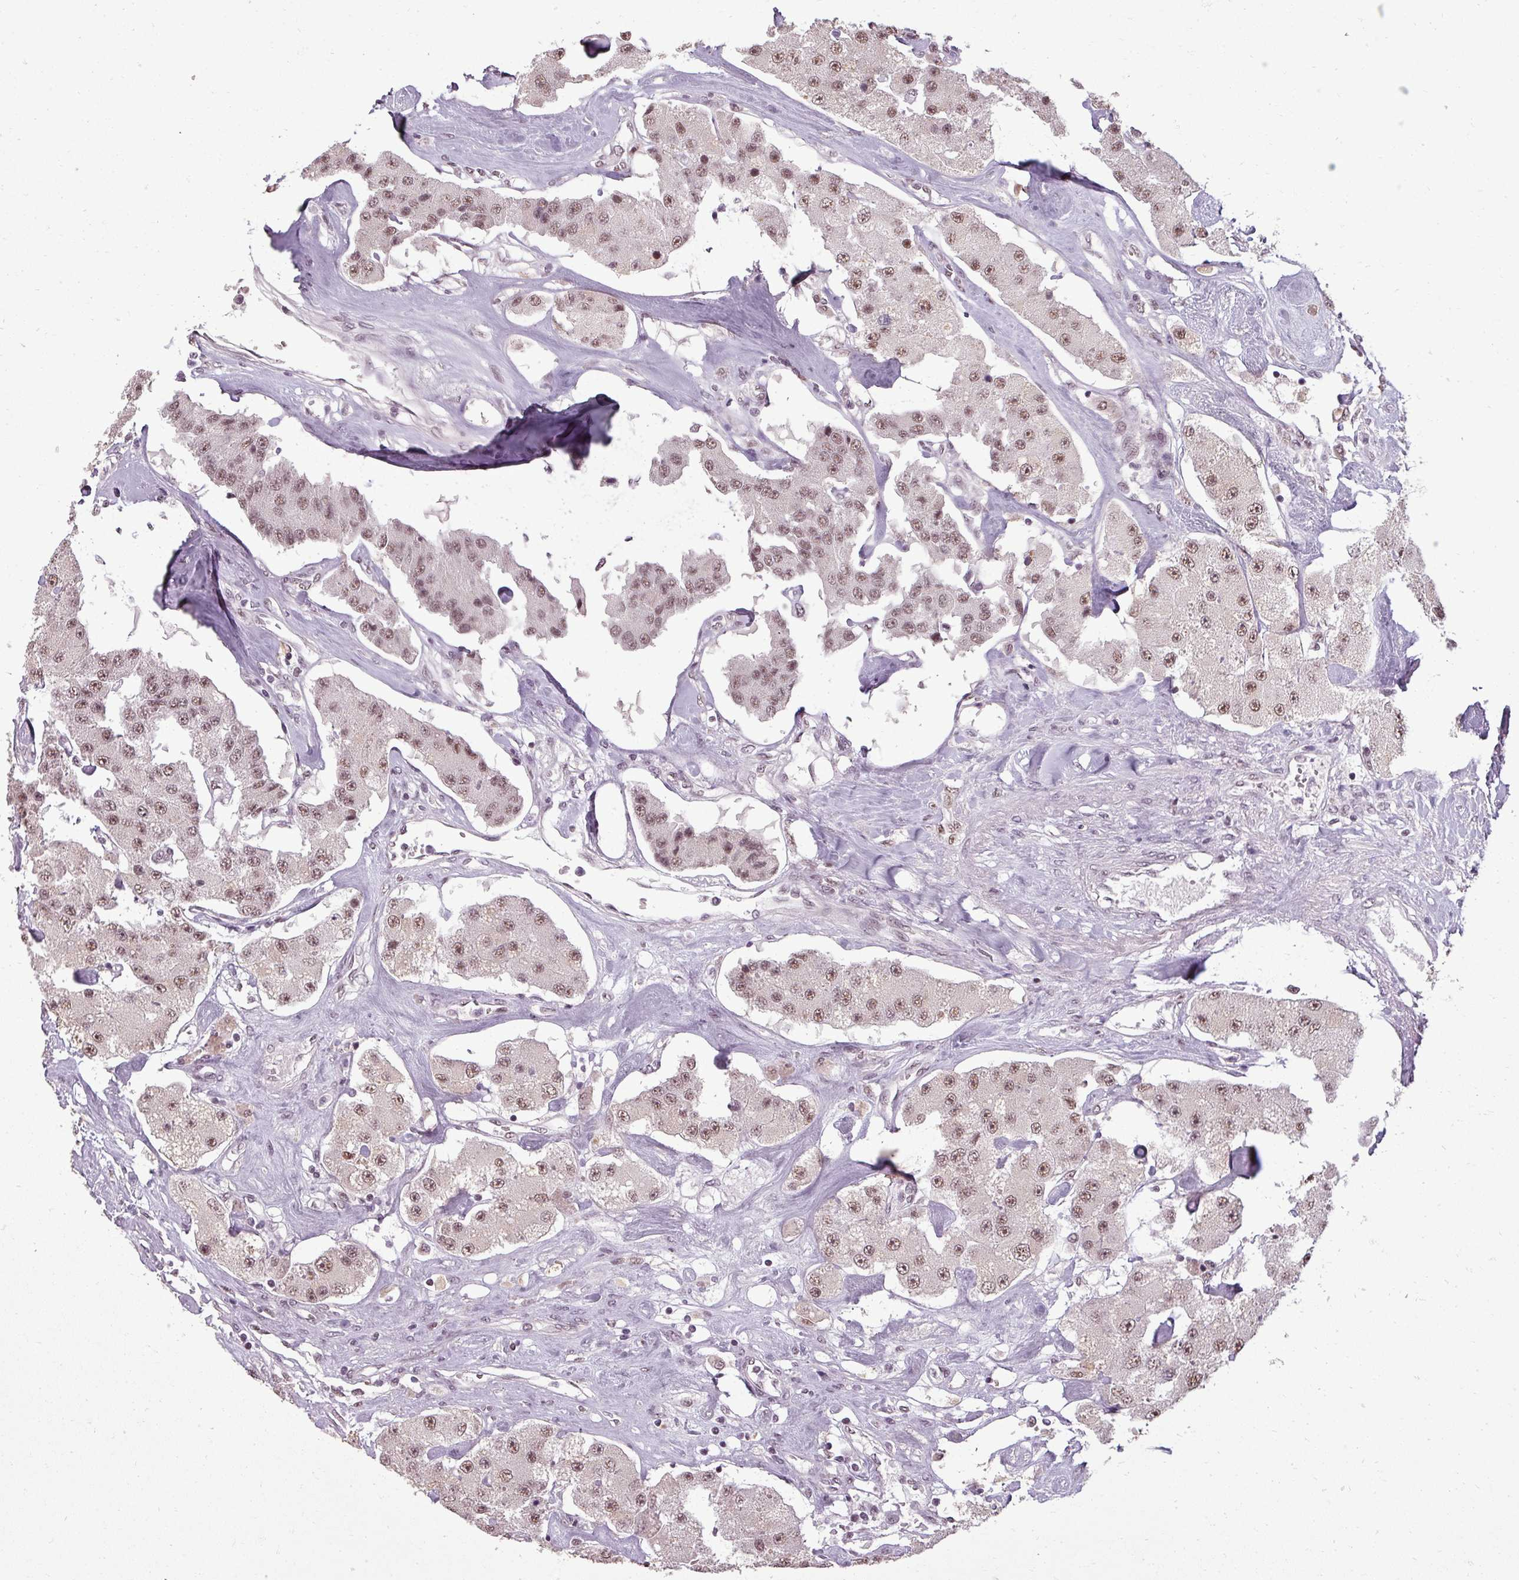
{"staining": {"intensity": "moderate", "quantity": ">75%", "location": "nuclear"}, "tissue": "carcinoid", "cell_type": "Tumor cells", "image_type": "cancer", "snomed": [{"axis": "morphology", "description": "Carcinoid, malignant, NOS"}, {"axis": "topography", "description": "Pancreas"}], "caption": "Protein expression analysis of carcinoid reveals moderate nuclear expression in approximately >75% of tumor cells.", "gene": "BCAS3", "patient": {"sex": "male", "age": 41}}